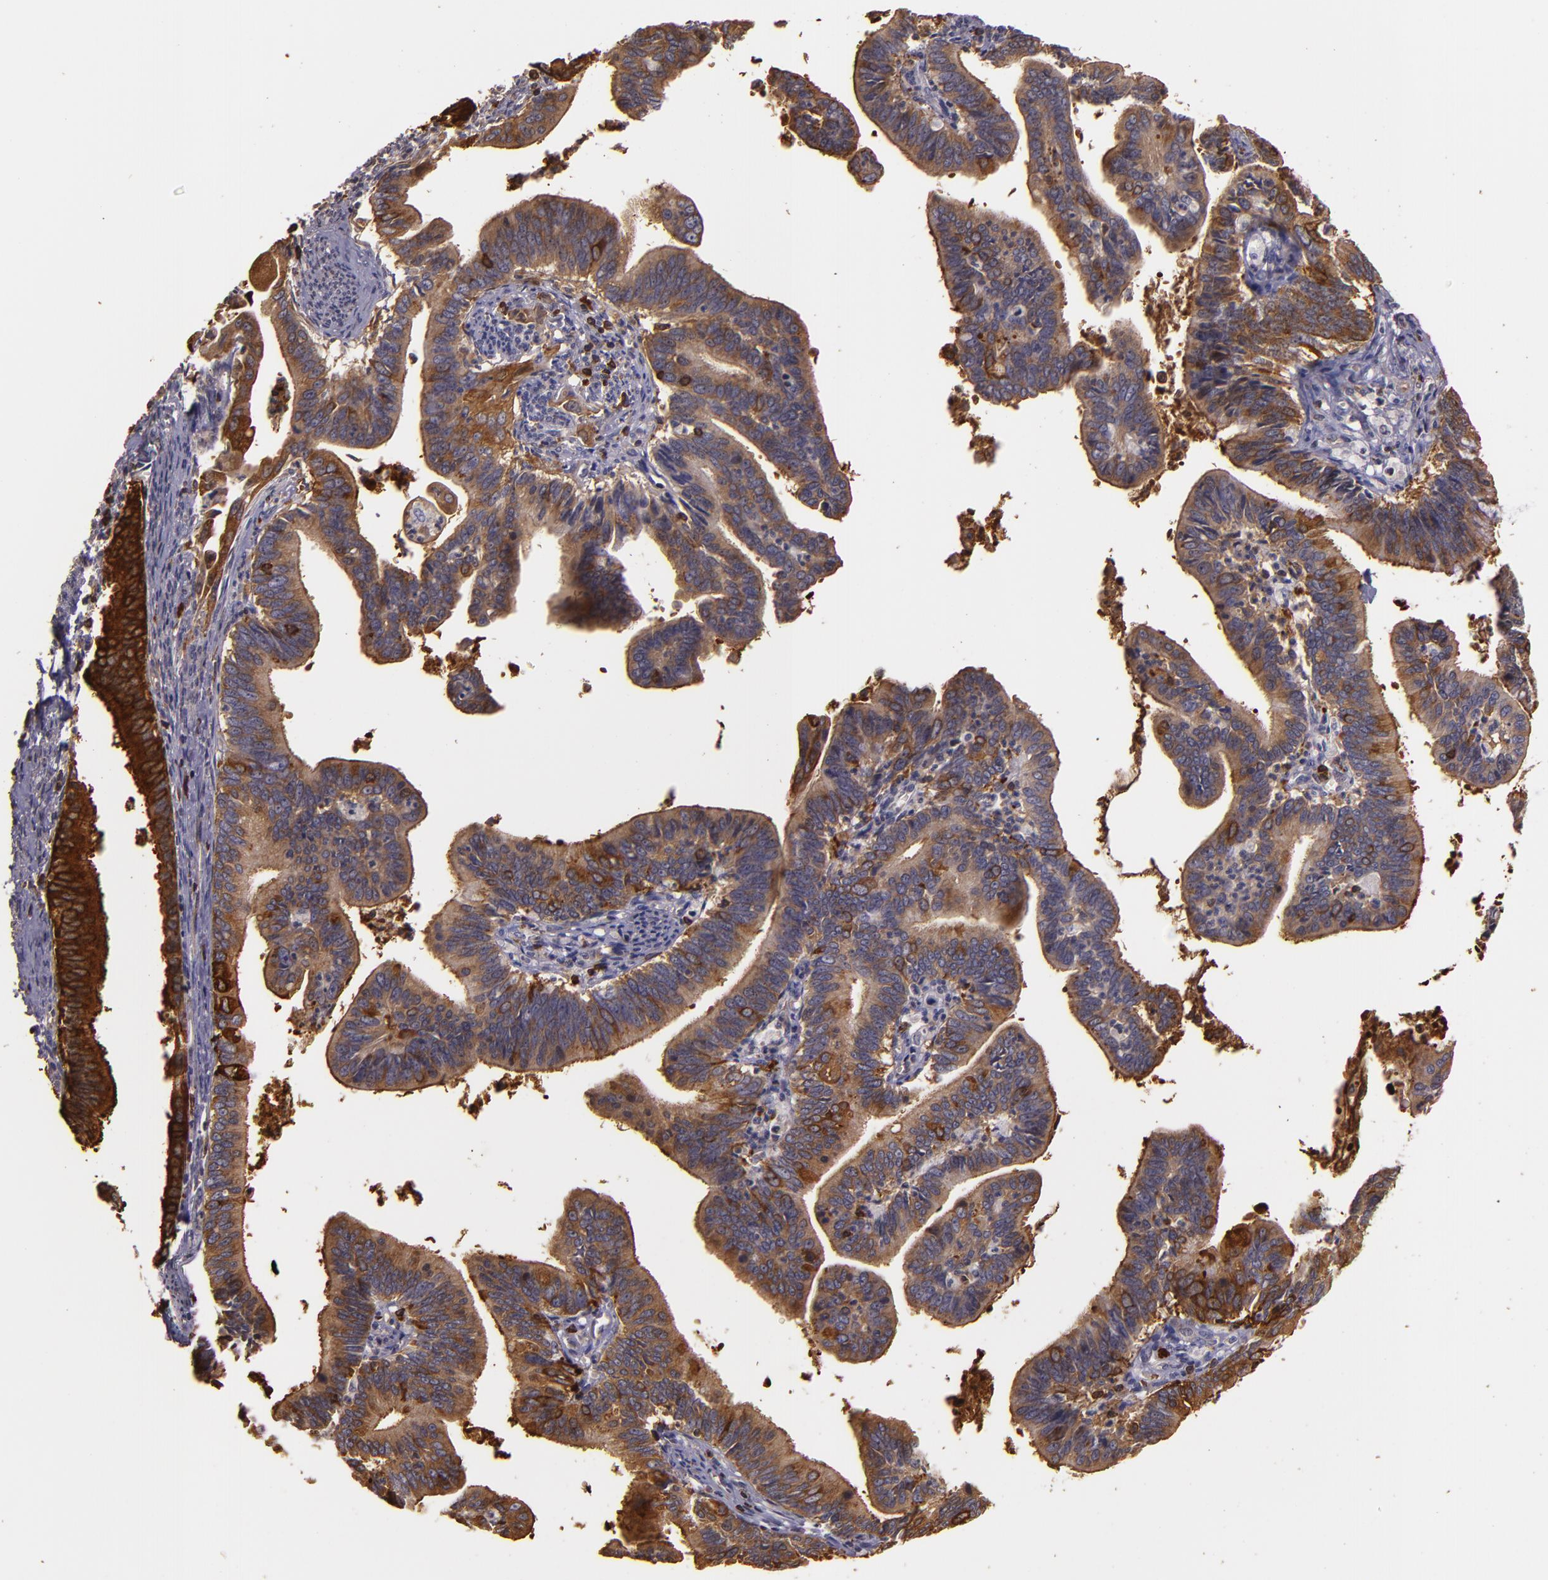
{"staining": {"intensity": "strong", "quantity": ">75%", "location": "cytoplasmic/membranous"}, "tissue": "cervical cancer", "cell_type": "Tumor cells", "image_type": "cancer", "snomed": [{"axis": "morphology", "description": "Adenocarcinoma, NOS"}, {"axis": "topography", "description": "Cervix"}], "caption": "About >75% of tumor cells in human adenocarcinoma (cervical) reveal strong cytoplasmic/membranous protein expression as visualized by brown immunohistochemical staining.", "gene": "SLC9A3R1", "patient": {"sex": "female", "age": 47}}